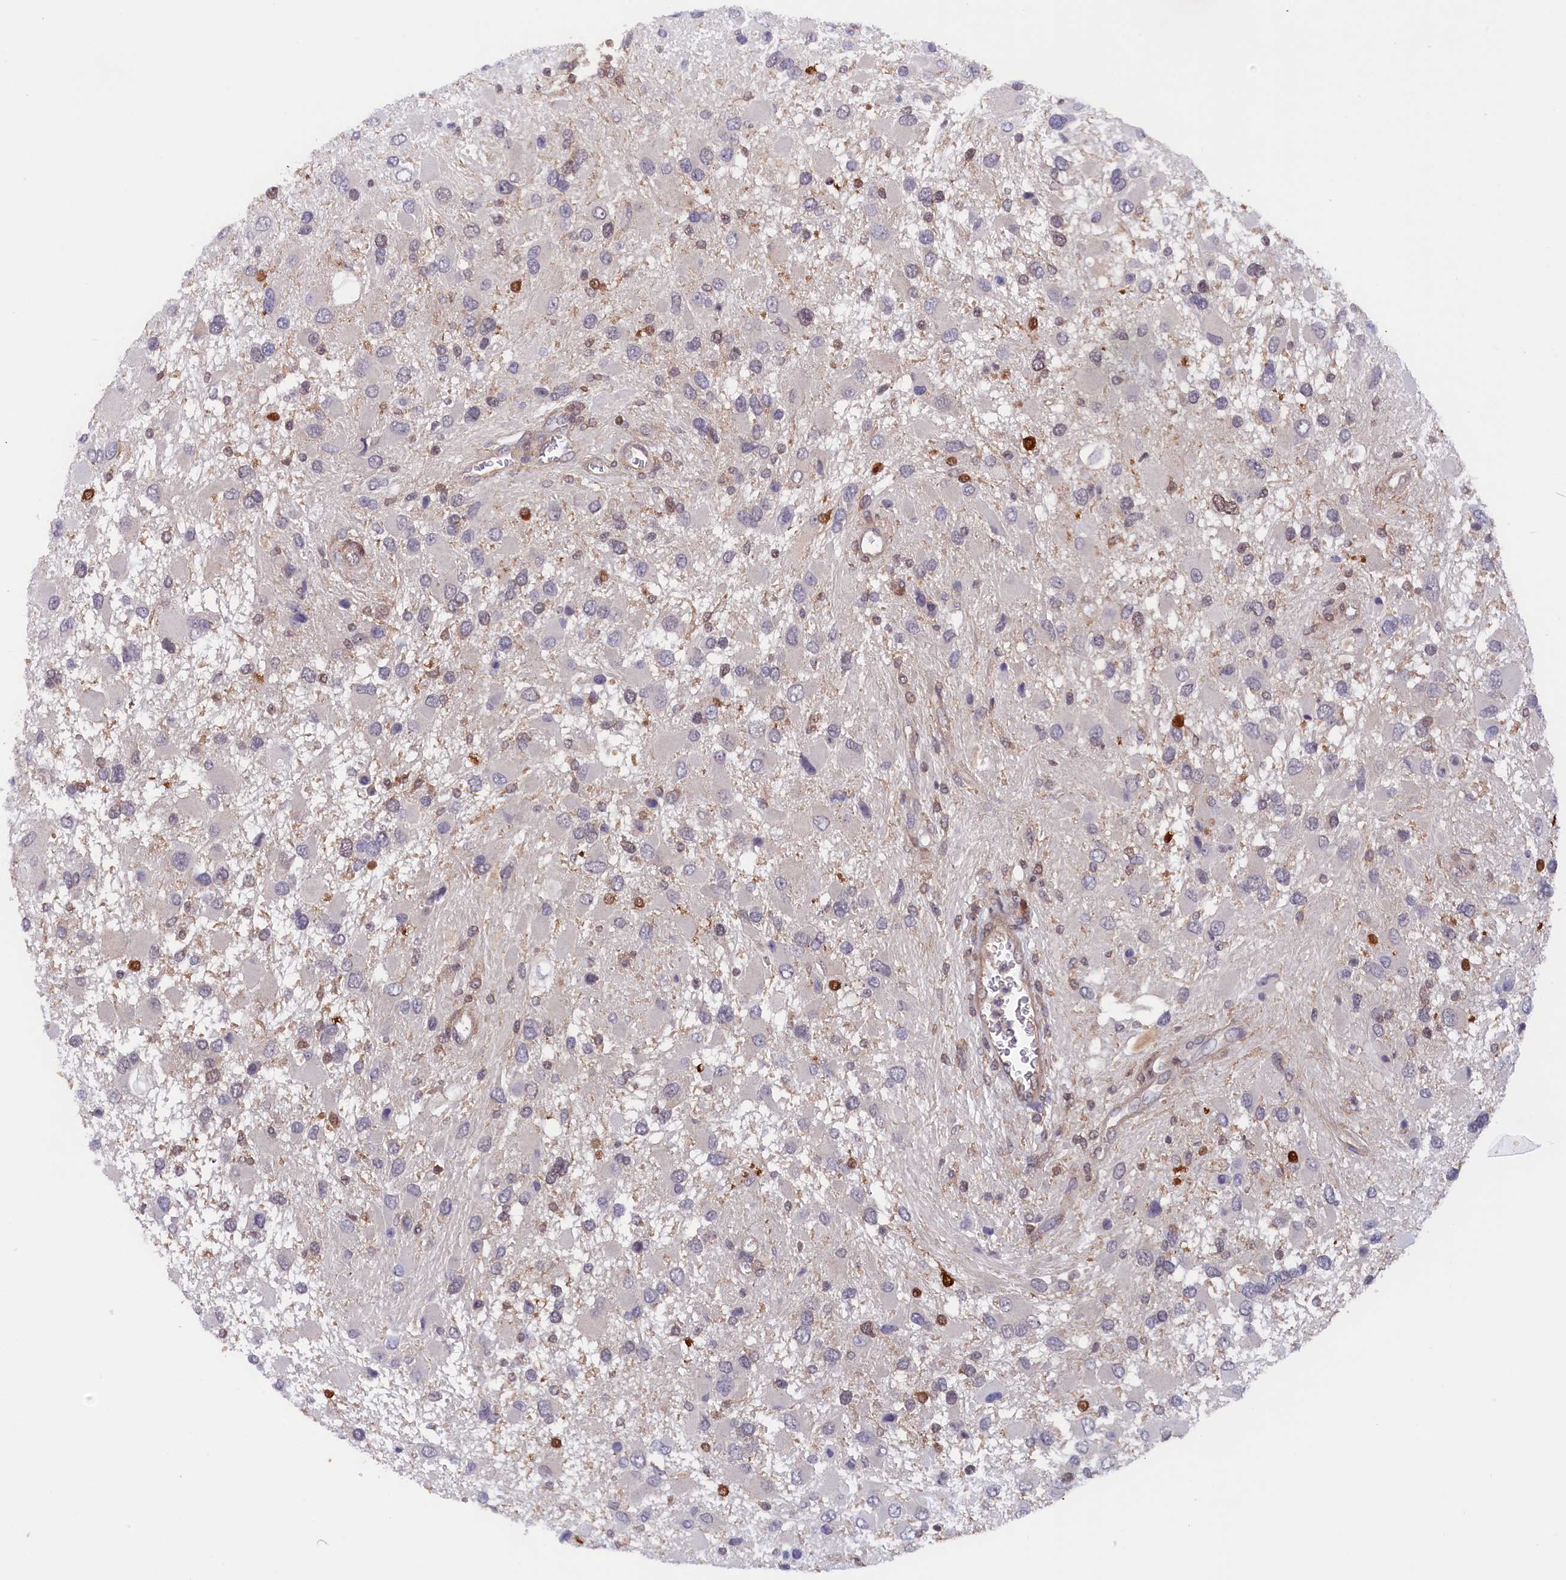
{"staining": {"intensity": "negative", "quantity": "none", "location": "none"}, "tissue": "glioma", "cell_type": "Tumor cells", "image_type": "cancer", "snomed": [{"axis": "morphology", "description": "Glioma, malignant, High grade"}, {"axis": "topography", "description": "Brain"}], "caption": "Tumor cells are negative for brown protein staining in glioma.", "gene": "JPT2", "patient": {"sex": "male", "age": 53}}